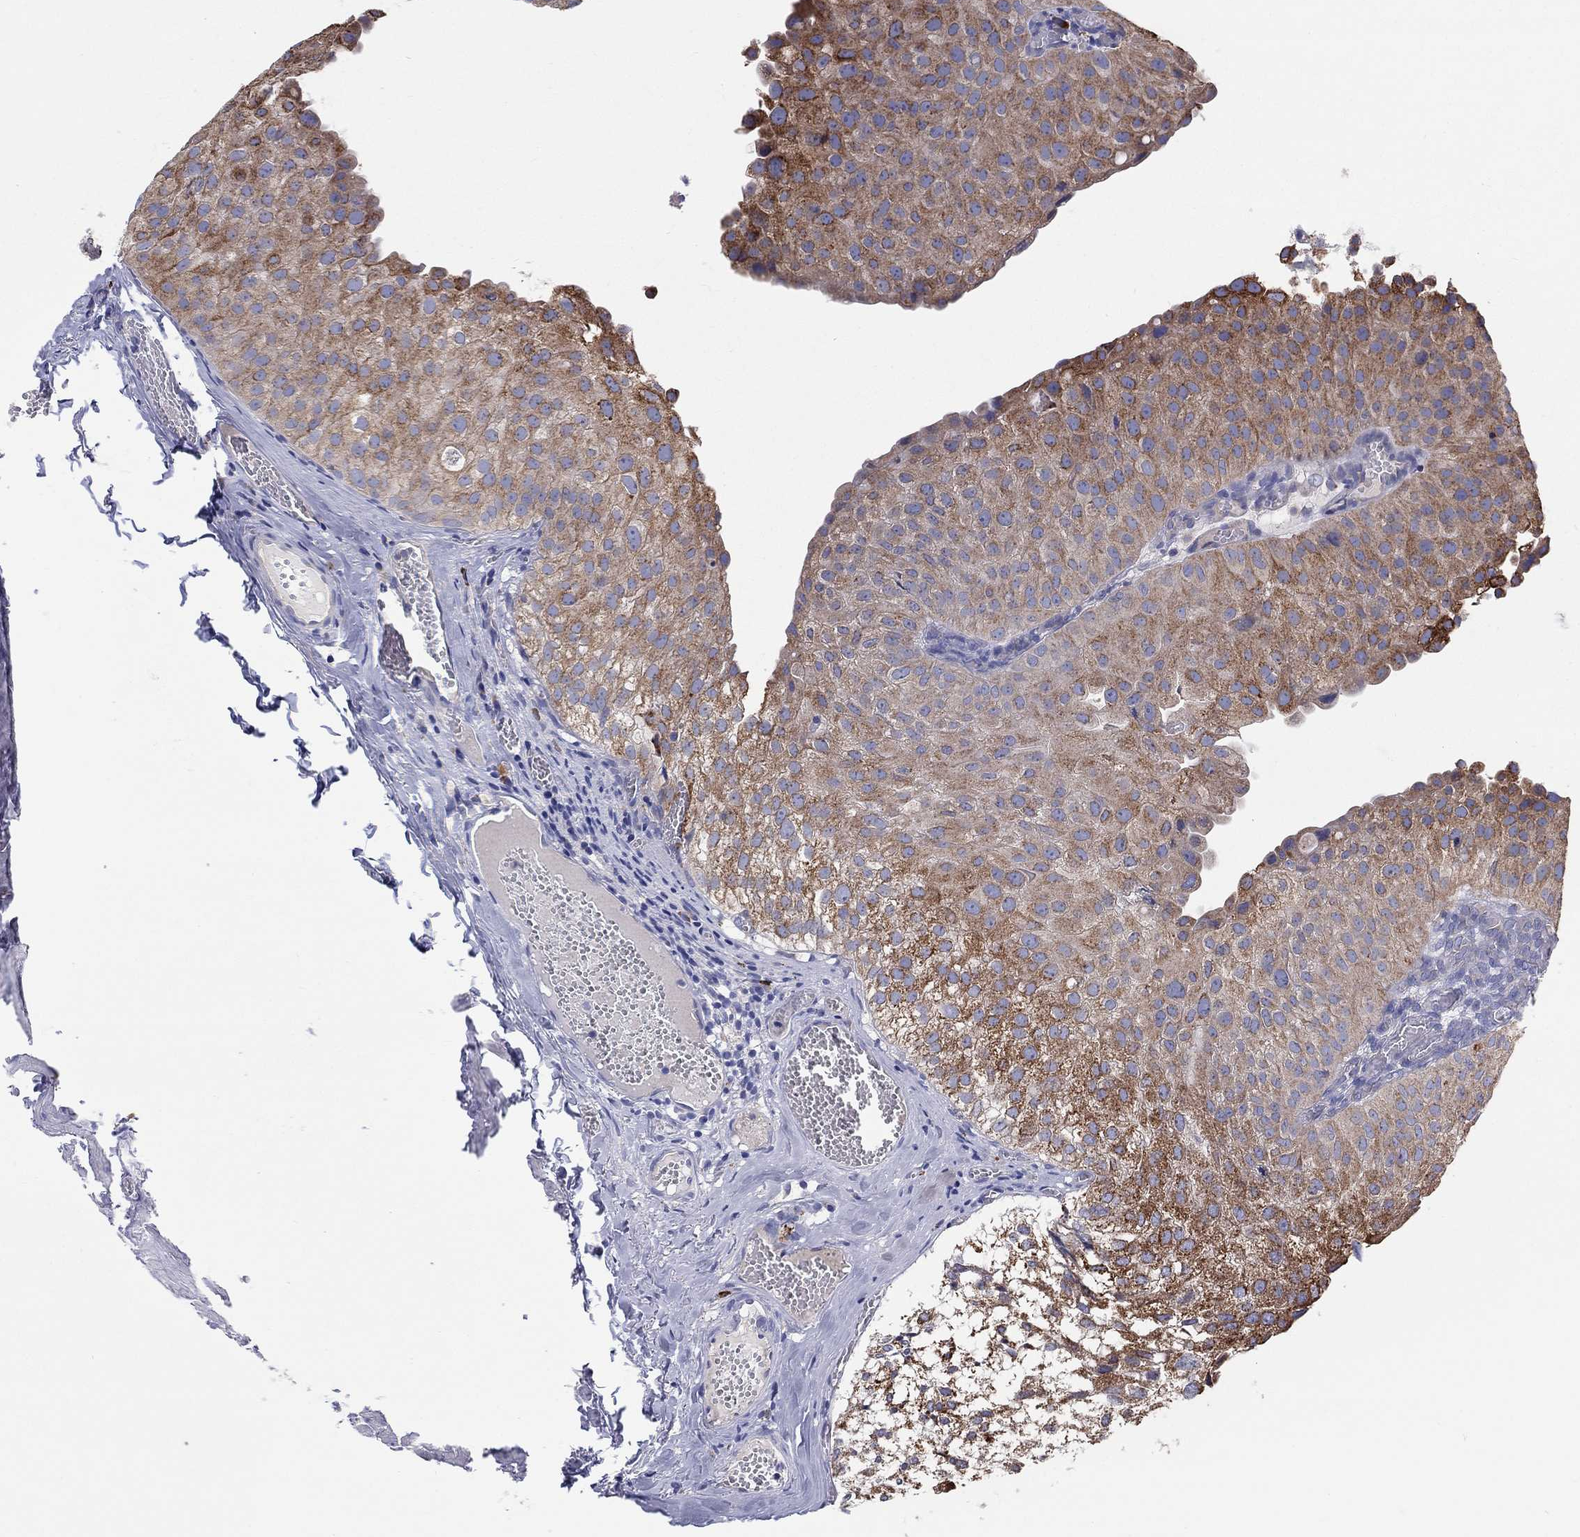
{"staining": {"intensity": "strong", "quantity": ">75%", "location": "cytoplasmic/membranous"}, "tissue": "urothelial cancer", "cell_type": "Tumor cells", "image_type": "cancer", "snomed": [{"axis": "morphology", "description": "Urothelial carcinoma, Low grade"}, {"axis": "topography", "description": "Urinary bladder"}], "caption": "Human low-grade urothelial carcinoma stained with a protein marker displays strong staining in tumor cells.", "gene": "BCO2", "patient": {"sex": "female", "age": 78}}